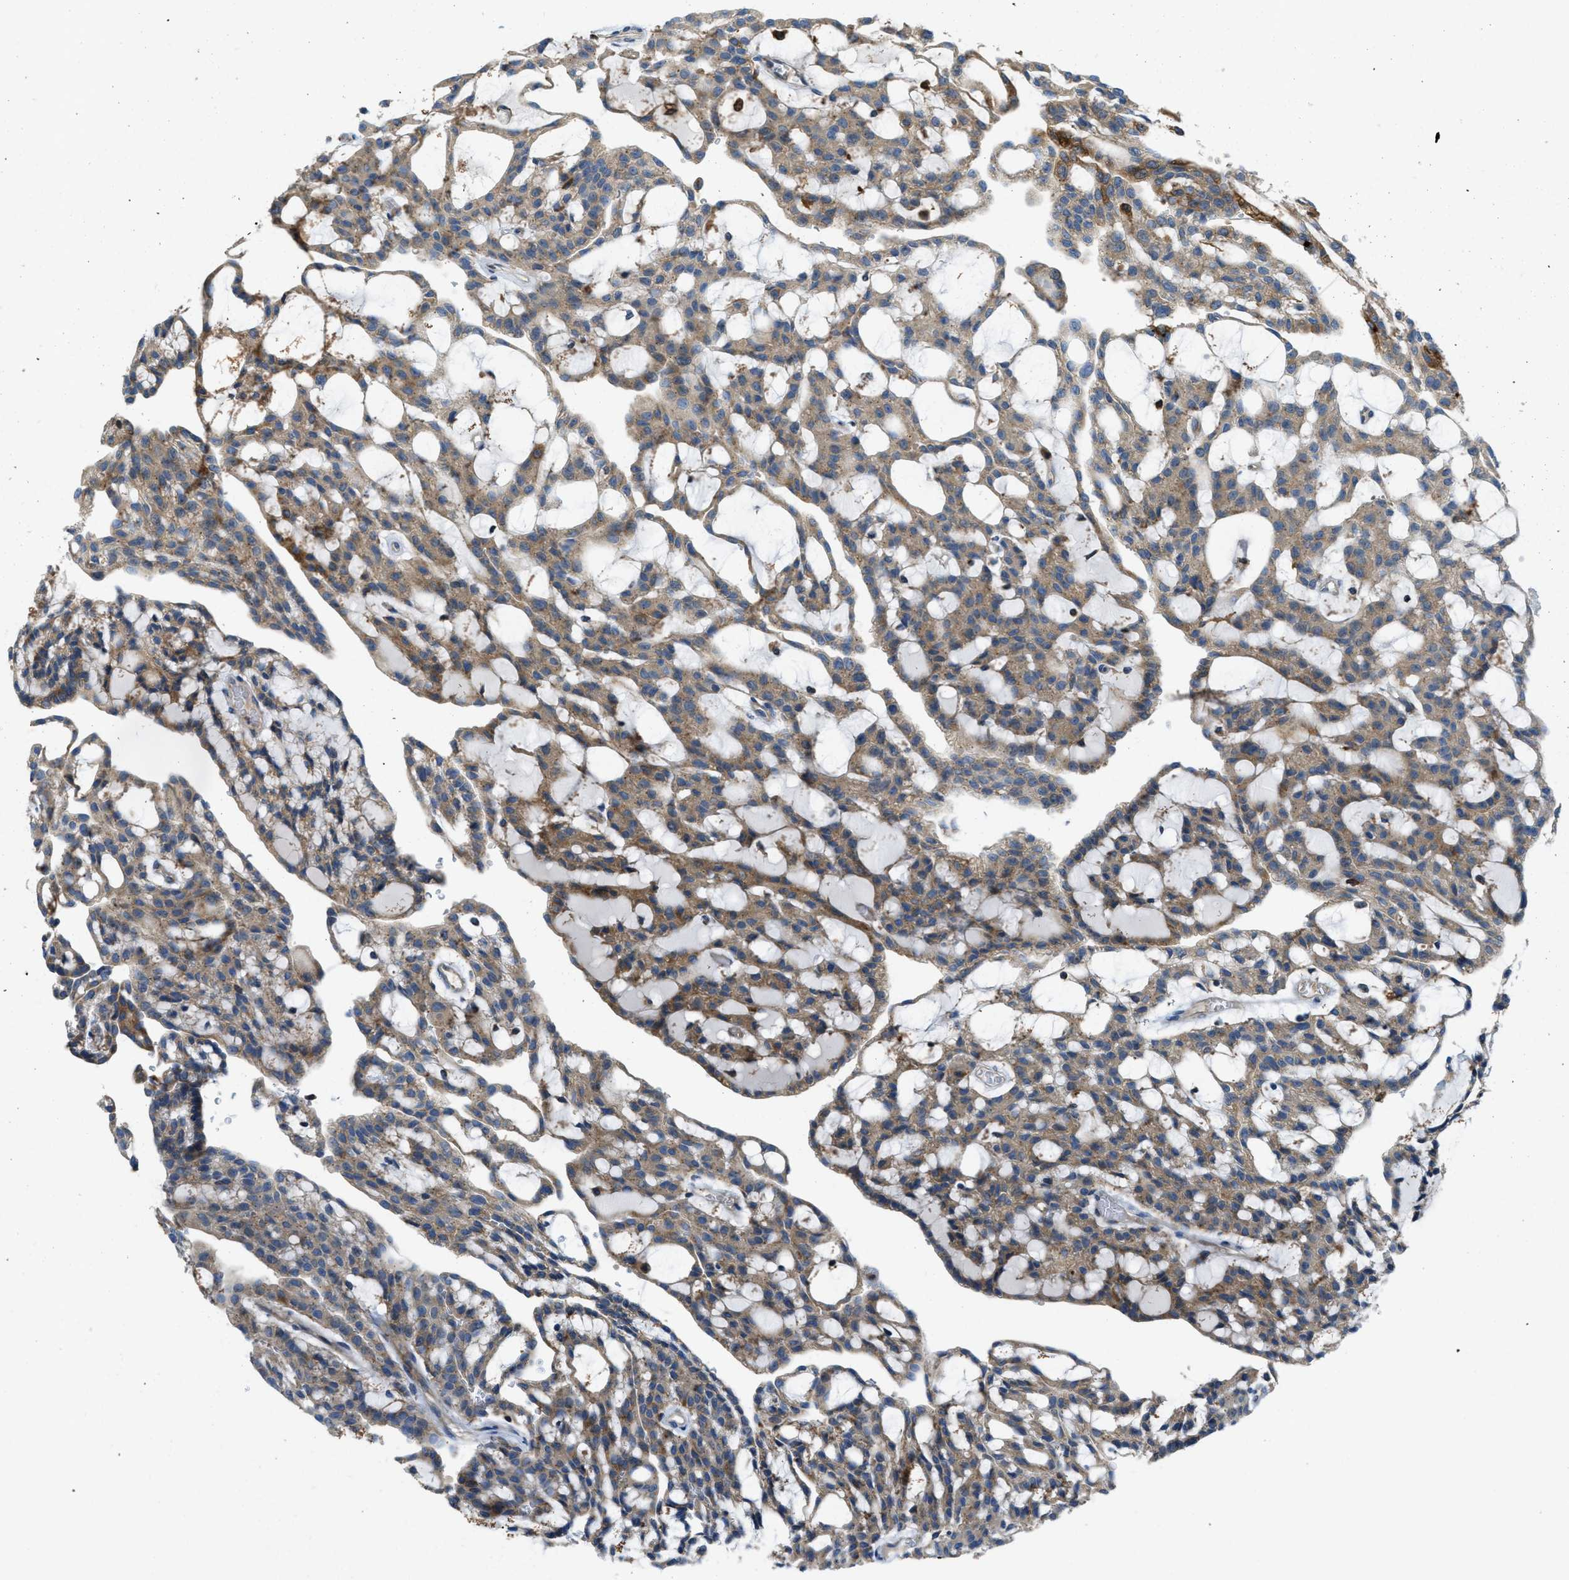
{"staining": {"intensity": "moderate", "quantity": ">75%", "location": "cytoplasmic/membranous"}, "tissue": "renal cancer", "cell_type": "Tumor cells", "image_type": "cancer", "snomed": [{"axis": "morphology", "description": "Adenocarcinoma, NOS"}, {"axis": "topography", "description": "Kidney"}], "caption": "IHC histopathology image of neoplastic tissue: renal cancer stained using immunohistochemistry displays medium levels of moderate protein expression localized specifically in the cytoplasmic/membranous of tumor cells, appearing as a cytoplasmic/membranous brown color.", "gene": "RFFL", "patient": {"sex": "male", "age": 63}}